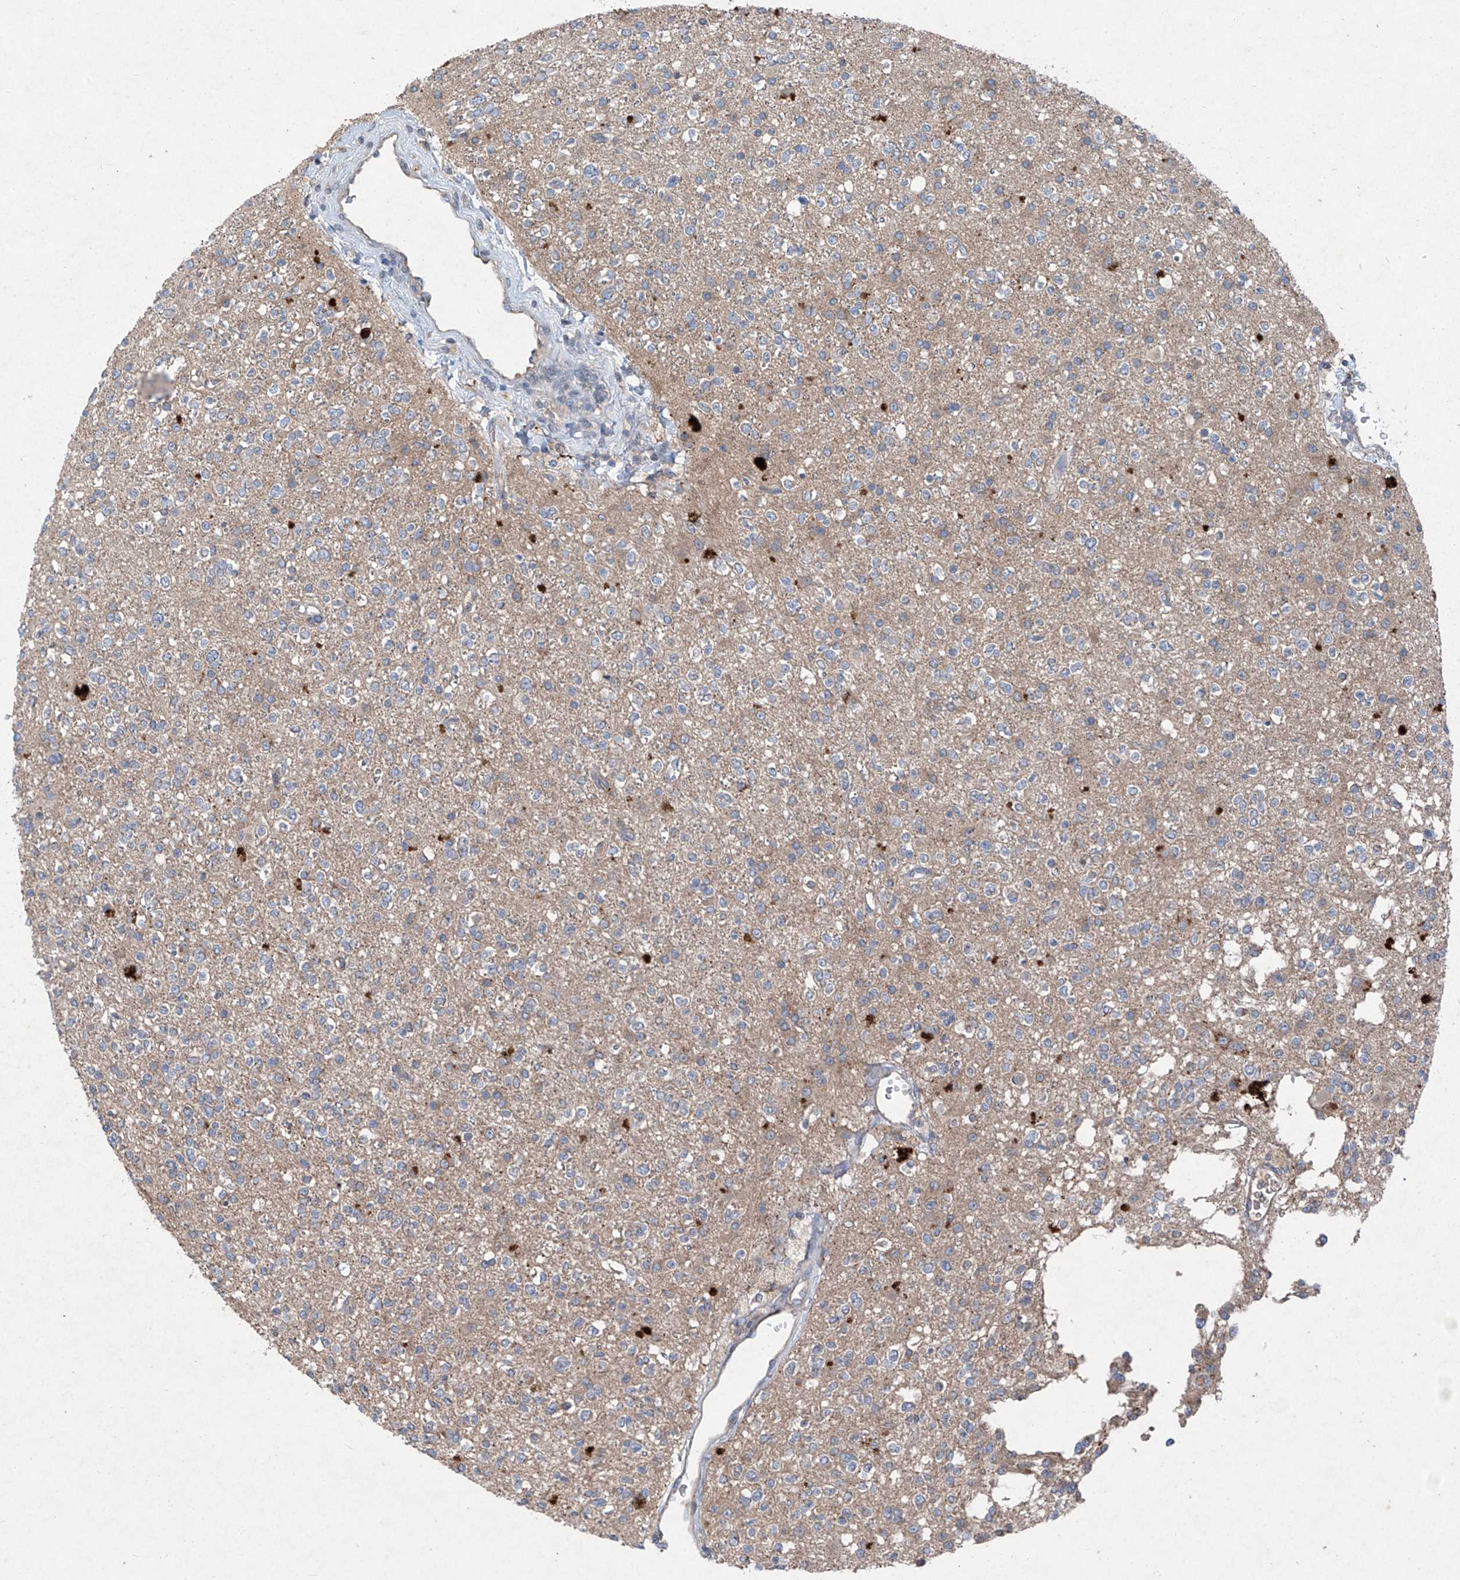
{"staining": {"intensity": "negative", "quantity": "none", "location": "none"}, "tissue": "glioma", "cell_type": "Tumor cells", "image_type": "cancer", "snomed": [{"axis": "morphology", "description": "Glioma, malignant, High grade"}, {"axis": "topography", "description": "Brain"}], "caption": "Glioma was stained to show a protein in brown. There is no significant expression in tumor cells. (Immunohistochemistry, brightfield microscopy, high magnification).", "gene": "FOXRED2", "patient": {"sex": "male", "age": 34}}